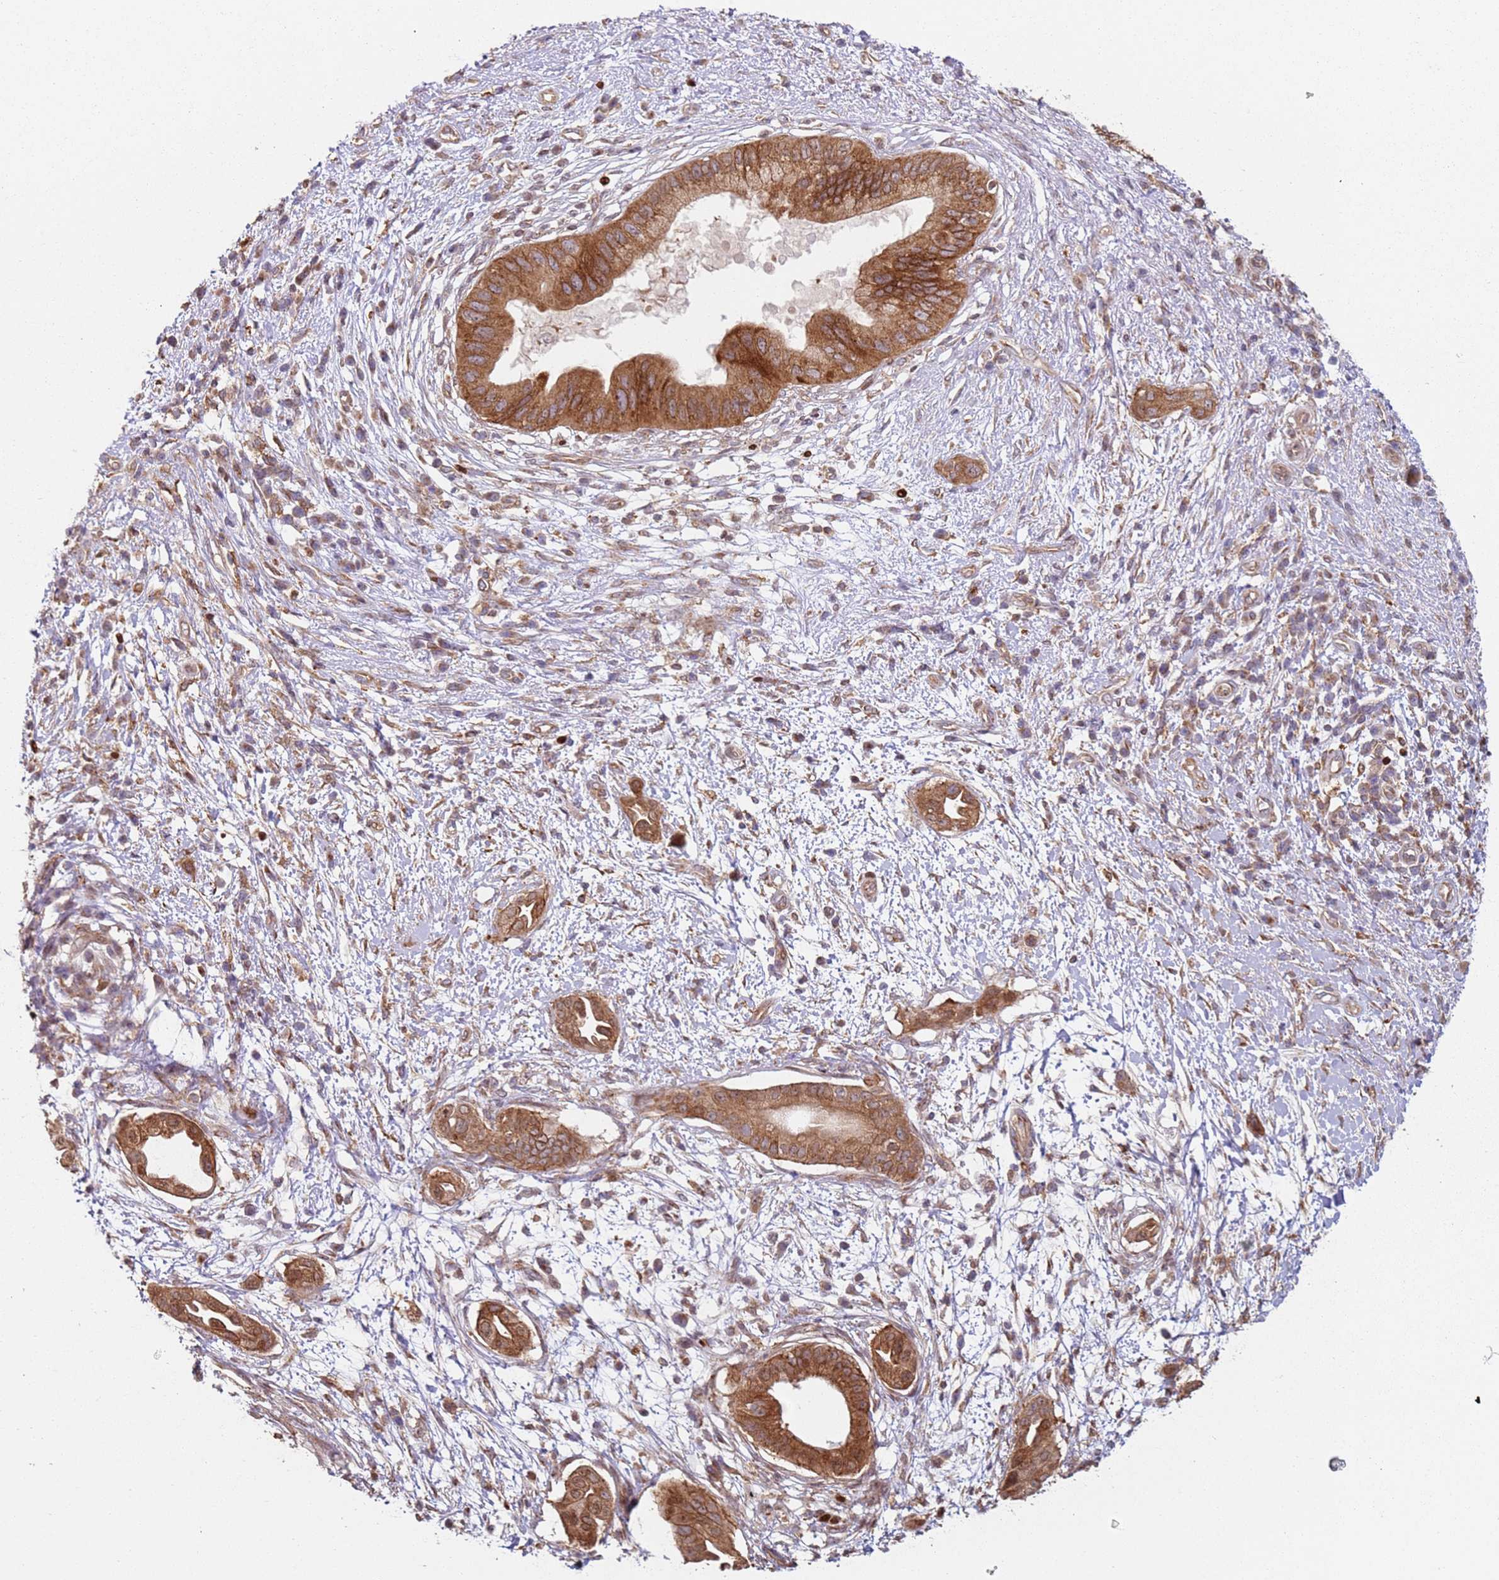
{"staining": {"intensity": "strong", "quantity": ">75%", "location": "cytoplasmic/membranous,nuclear"}, "tissue": "pancreatic cancer", "cell_type": "Tumor cells", "image_type": "cancer", "snomed": [{"axis": "morphology", "description": "Adenocarcinoma, NOS"}, {"axis": "topography", "description": "Pancreas"}], "caption": "Human pancreatic adenocarcinoma stained with a protein marker demonstrates strong staining in tumor cells.", "gene": "HNRNPLL", "patient": {"sex": "male", "age": 68}}